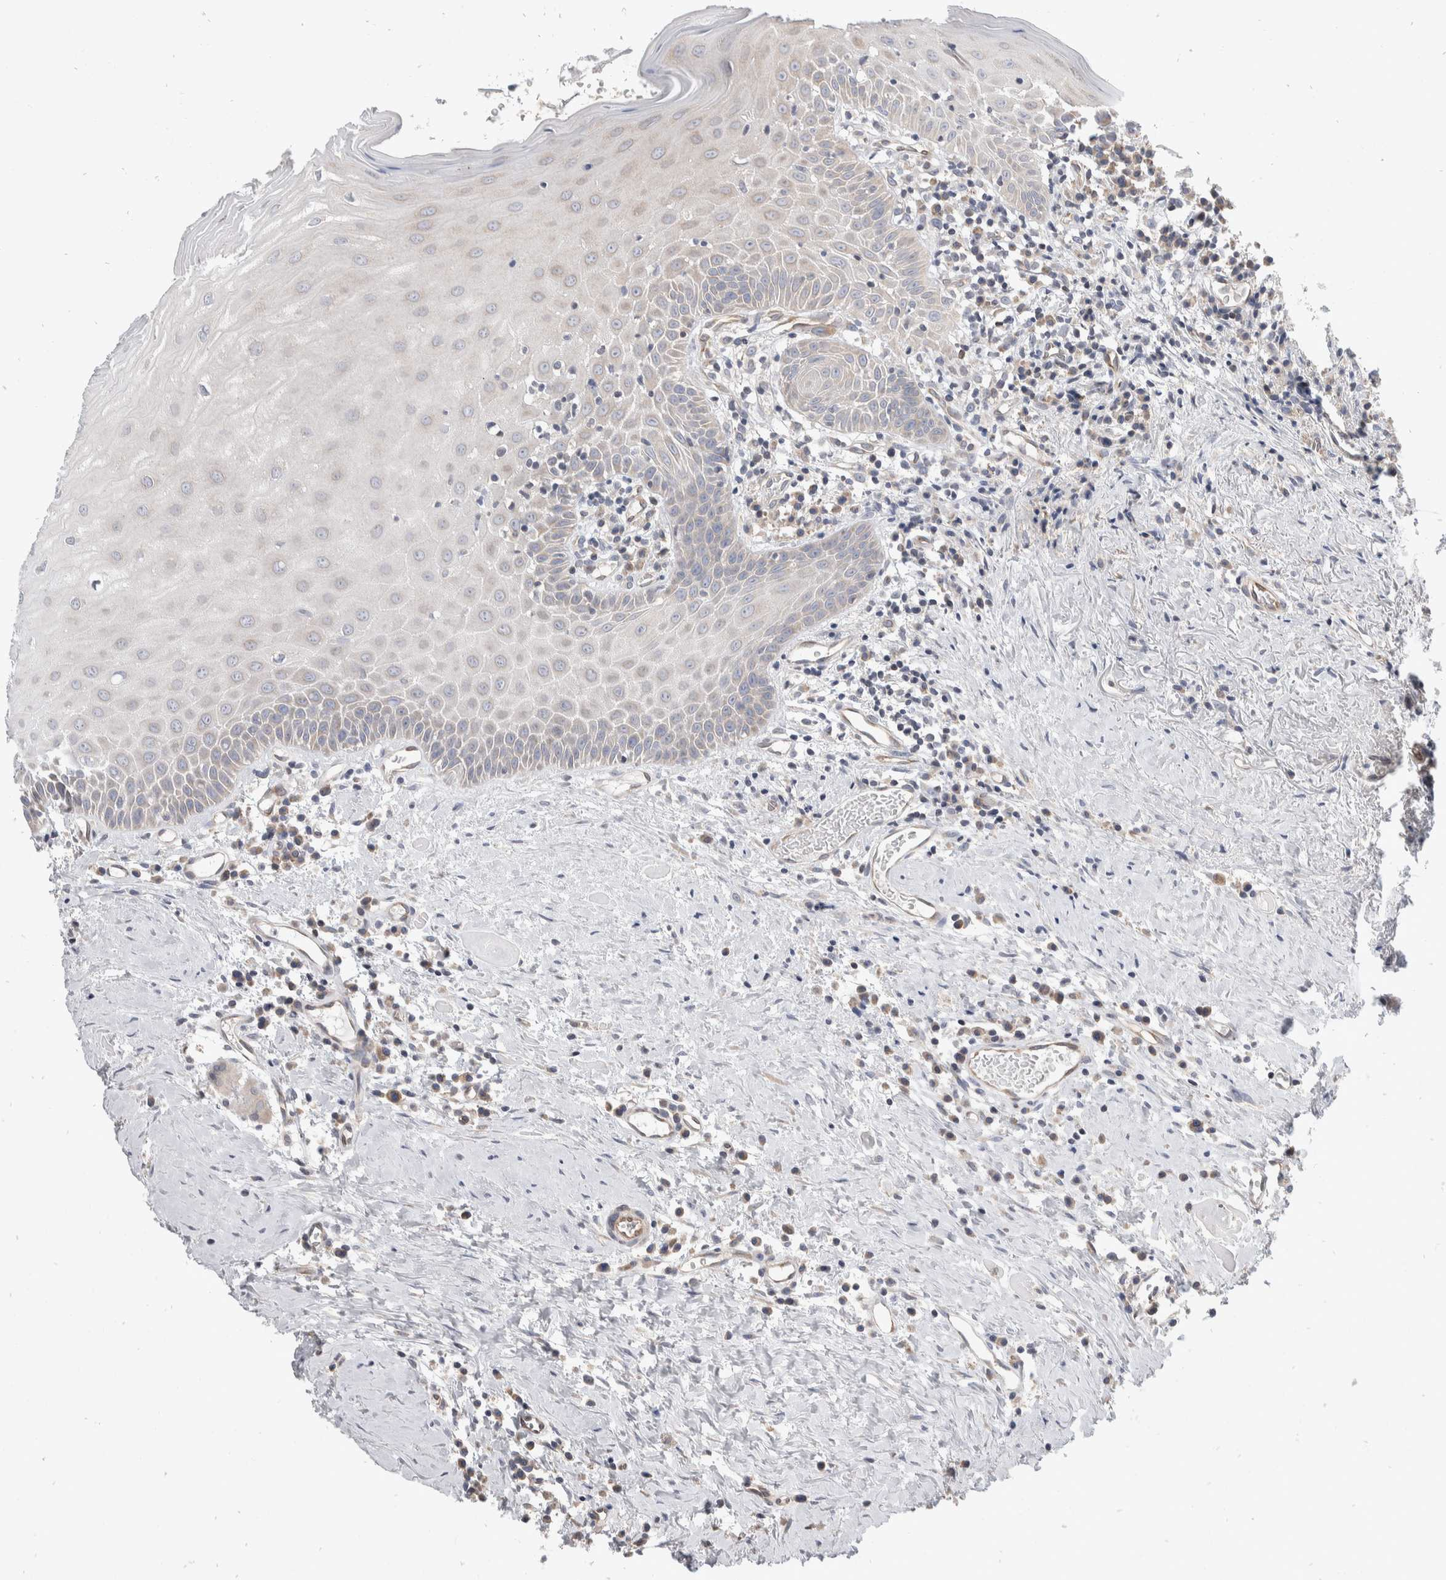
{"staining": {"intensity": "weak", "quantity": "<25%", "location": "cytoplasmic/membranous"}, "tissue": "oral mucosa", "cell_type": "Squamous epithelial cells", "image_type": "normal", "snomed": [{"axis": "morphology", "description": "Normal tissue, NOS"}, {"axis": "topography", "description": "Skeletal muscle"}, {"axis": "topography", "description": "Oral tissue"}, {"axis": "topography", "description": "Peripheral nerve tissue"}], "caption": "Immunohistochemistry of benign human oral mucosa shows no staining in squamous epithelial cells.", "gene": "TMEM245", "patient": {"sex": "female", "age": 84}}